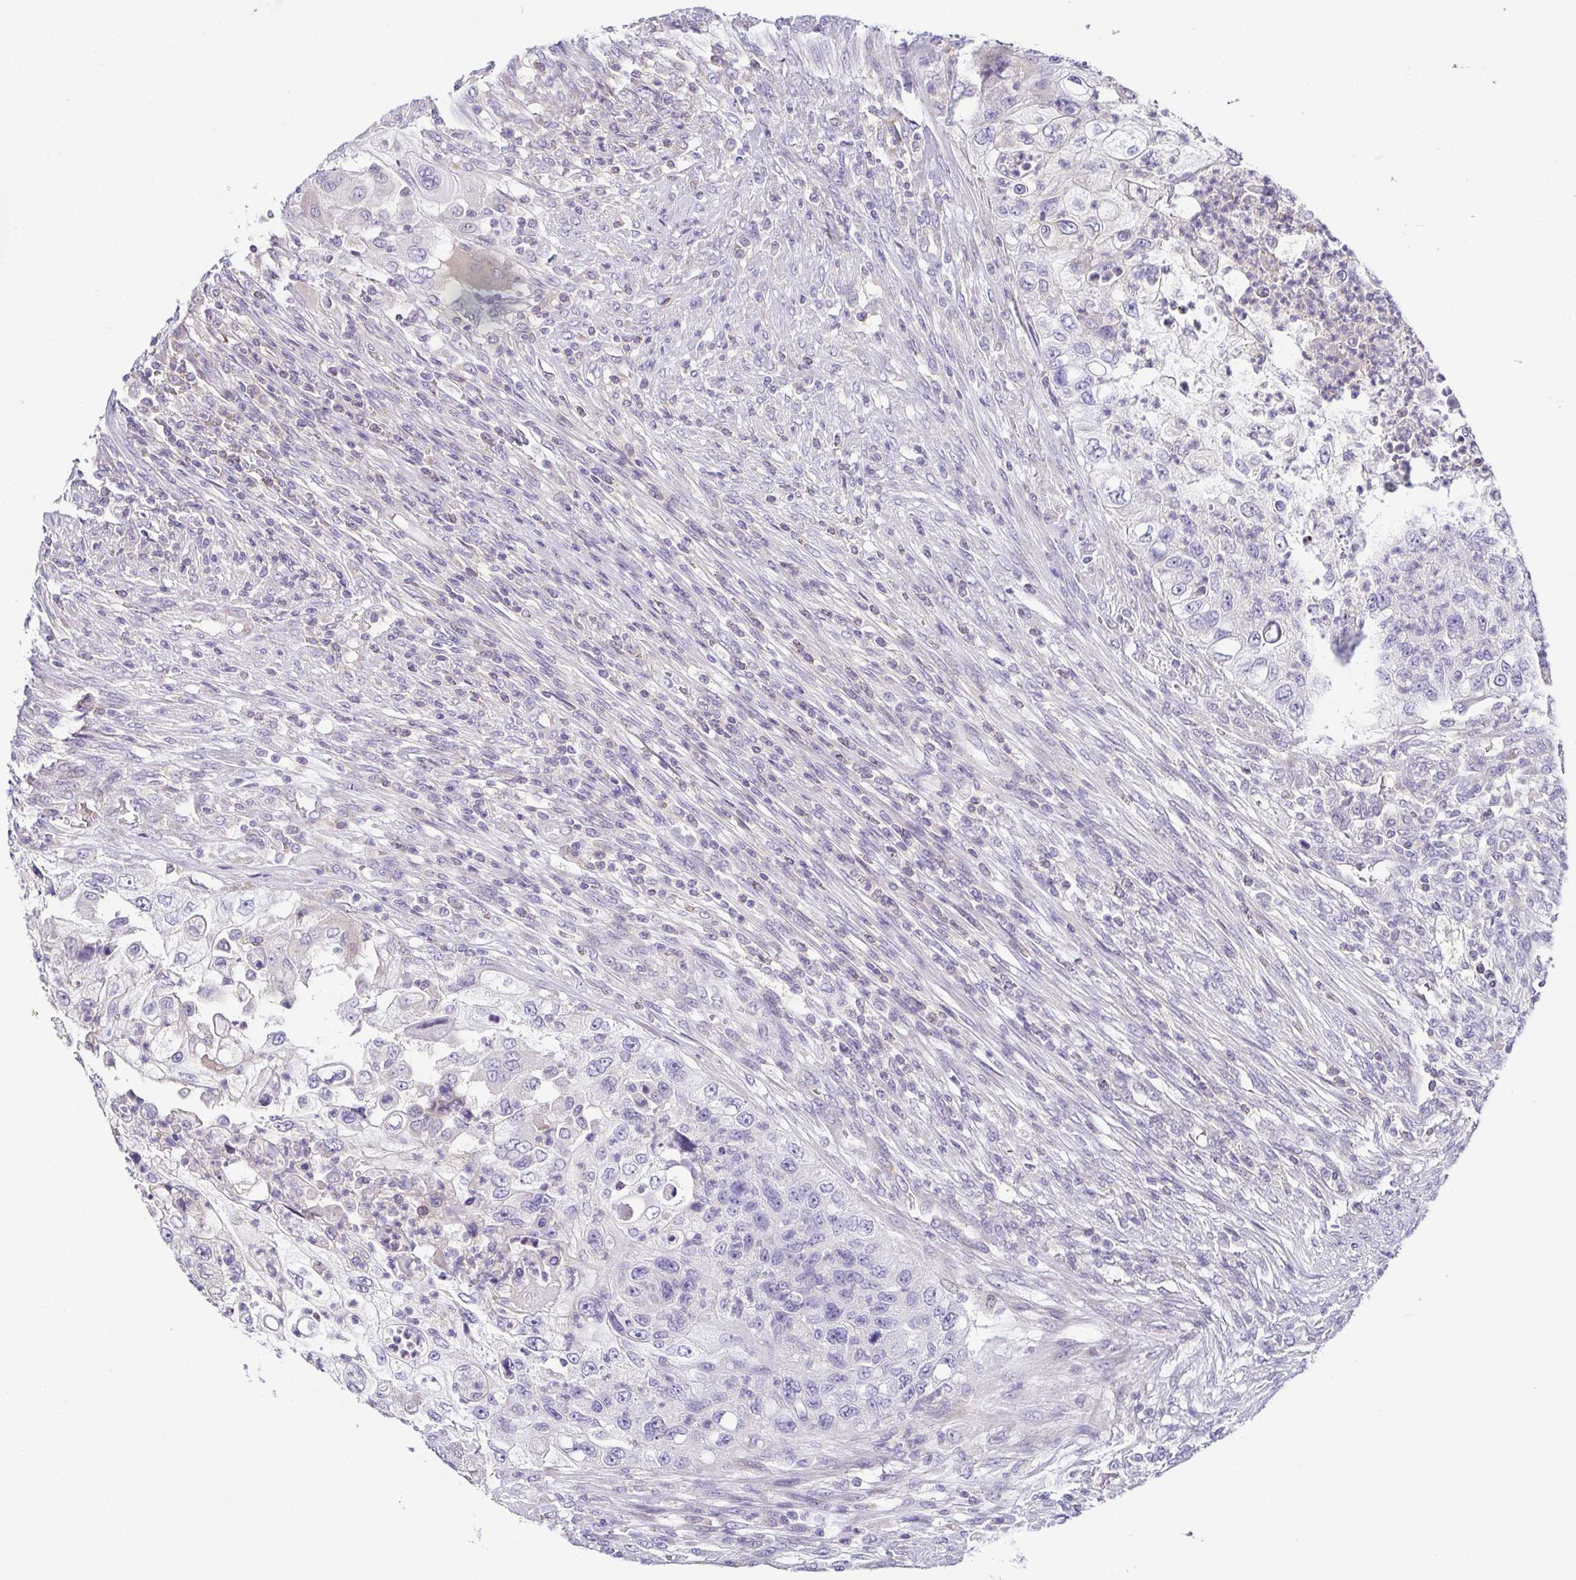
{"staining": {"intensity": "negative", "quantity": "none", "location": "none"}, "tissue": "urothelial cancer", "cell_type": "Tumor cells", "image_type": "cancer", "snomed": [{"axis": "morphology", "description": "Urothelial carcinoma, High grade"}, {"axis": "topography", "description": "Urinary bladder"}], "caption": "Immunohistochemistry micrograph of human high-grade urothelial carcinoma stained for a protein (brown), which shows no staining in tumor cells.", "gene": "FAM162B", "patient": {"sex": "female", "age": 60}}